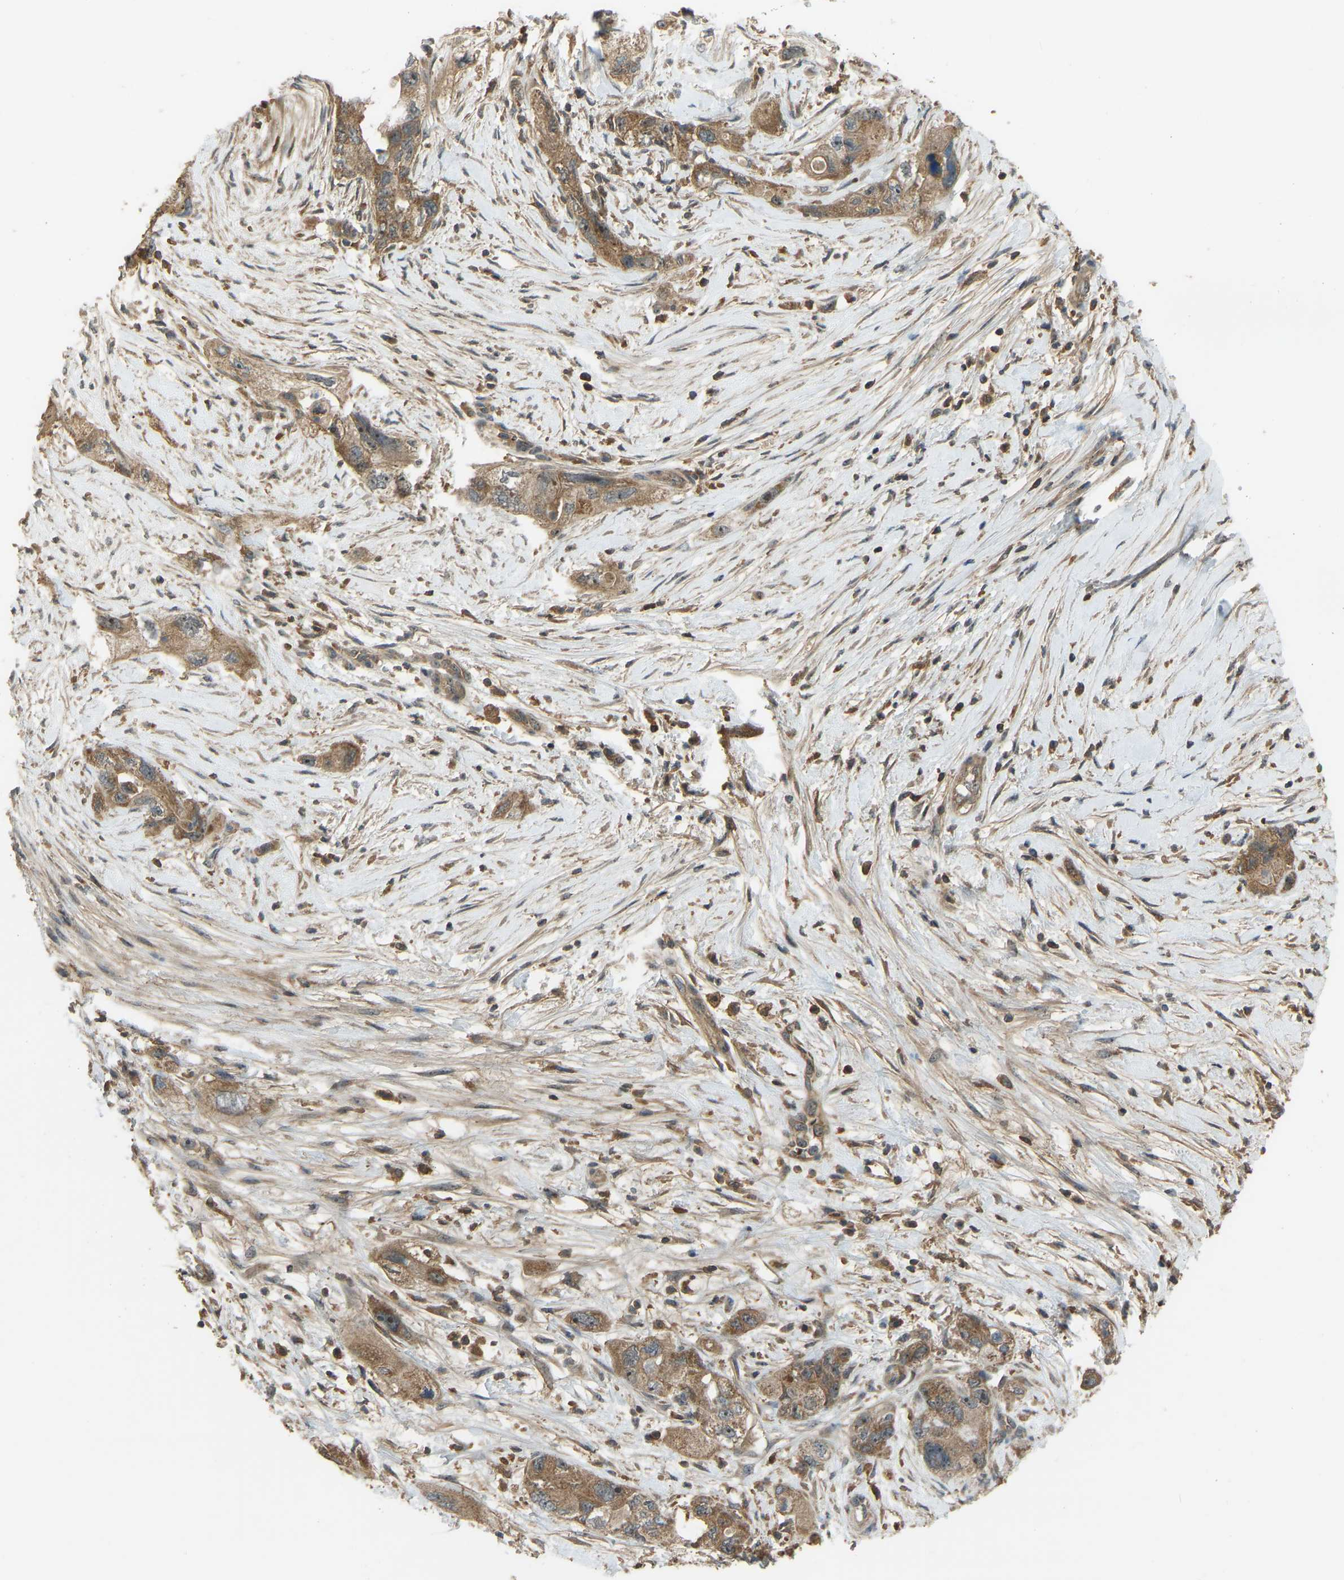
{"staining": {"intensity": "moderate", "quantity": ">75%", "location": "cytoplasmic/membranous"}, "tissue": "pancreatic cancer", "cell_type": "Tumor cells", "image_type": "cancer", "snomed": [{"axis": "morphology", "description": "Adenocarcinoma, NOS"}, {"axis": "topography", "description": "Pancreas"}], "caption": "Tumor cells display medium levels of moderate cytoplasmic/membranous staining in approximately >75% of cells in pancreatic cancer (adenocarcinoma).", "gene": "ZNF71", "patient": {"sex": "female", "age": 73}}